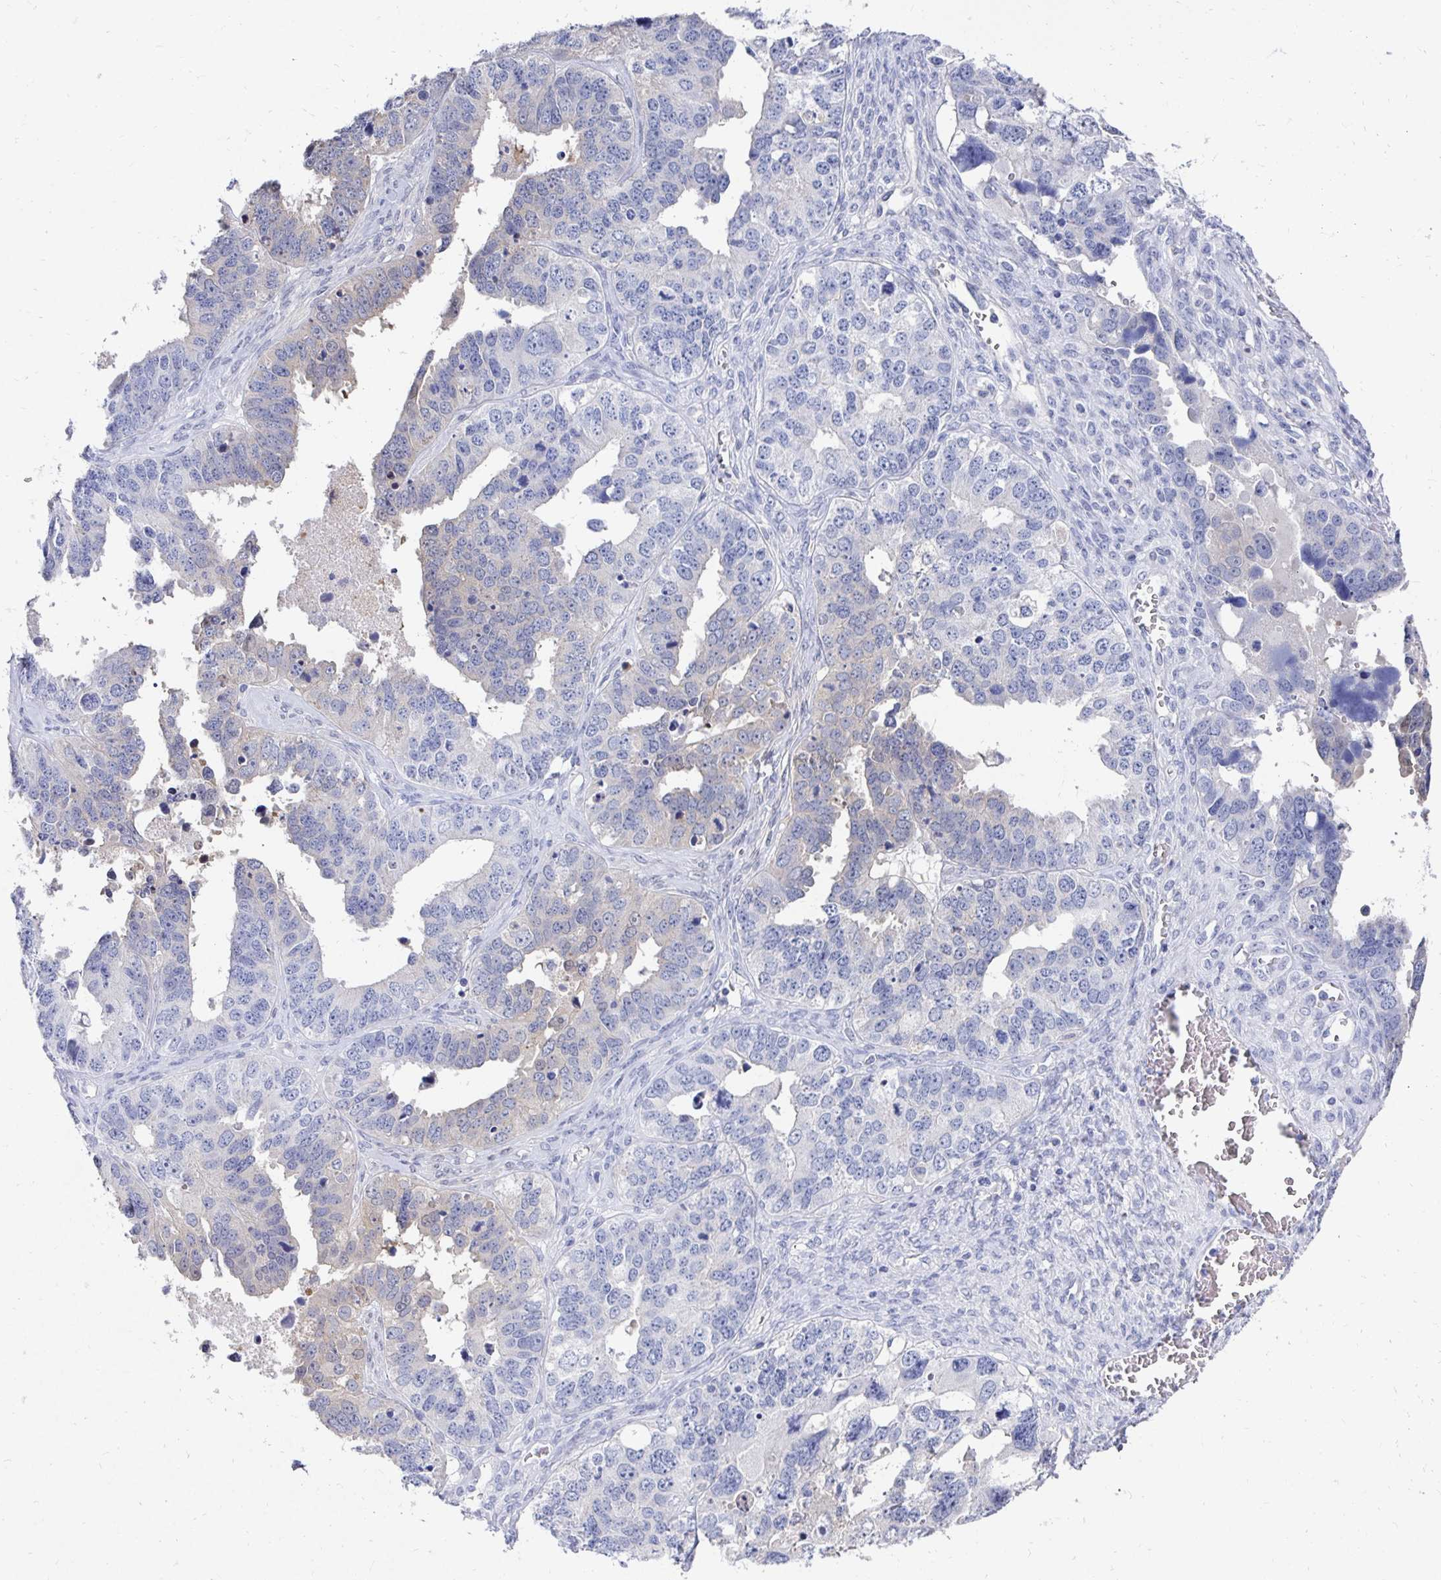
{"staining": {"intensity": "negative", "quantity": "none", "location": "none"}, "tissue": "ovarian cancer", "cell_type": "Tumor cells", "image_type": "cancer", "snomed": [{"axis": "morphology", "description": "Cystadenocarcinoma, serous, NOS"}, {"axis": "topography", "description": "Ovary"}], "caption": "High magnification brightfield microscopy of ovarian serous cystadenocarcinoma stained with DAB (brown) and counterstained with hematoxylin (blue): tumor cells show no significant staining. Brightfield microscopy of IHC stained with DAB (3,3'-diaminobenzidine) (brown) and hematoxylin (blue), captured at high magnification.", "gene": "SYCP3", "patient": {"sex": "female", "age": 76}}